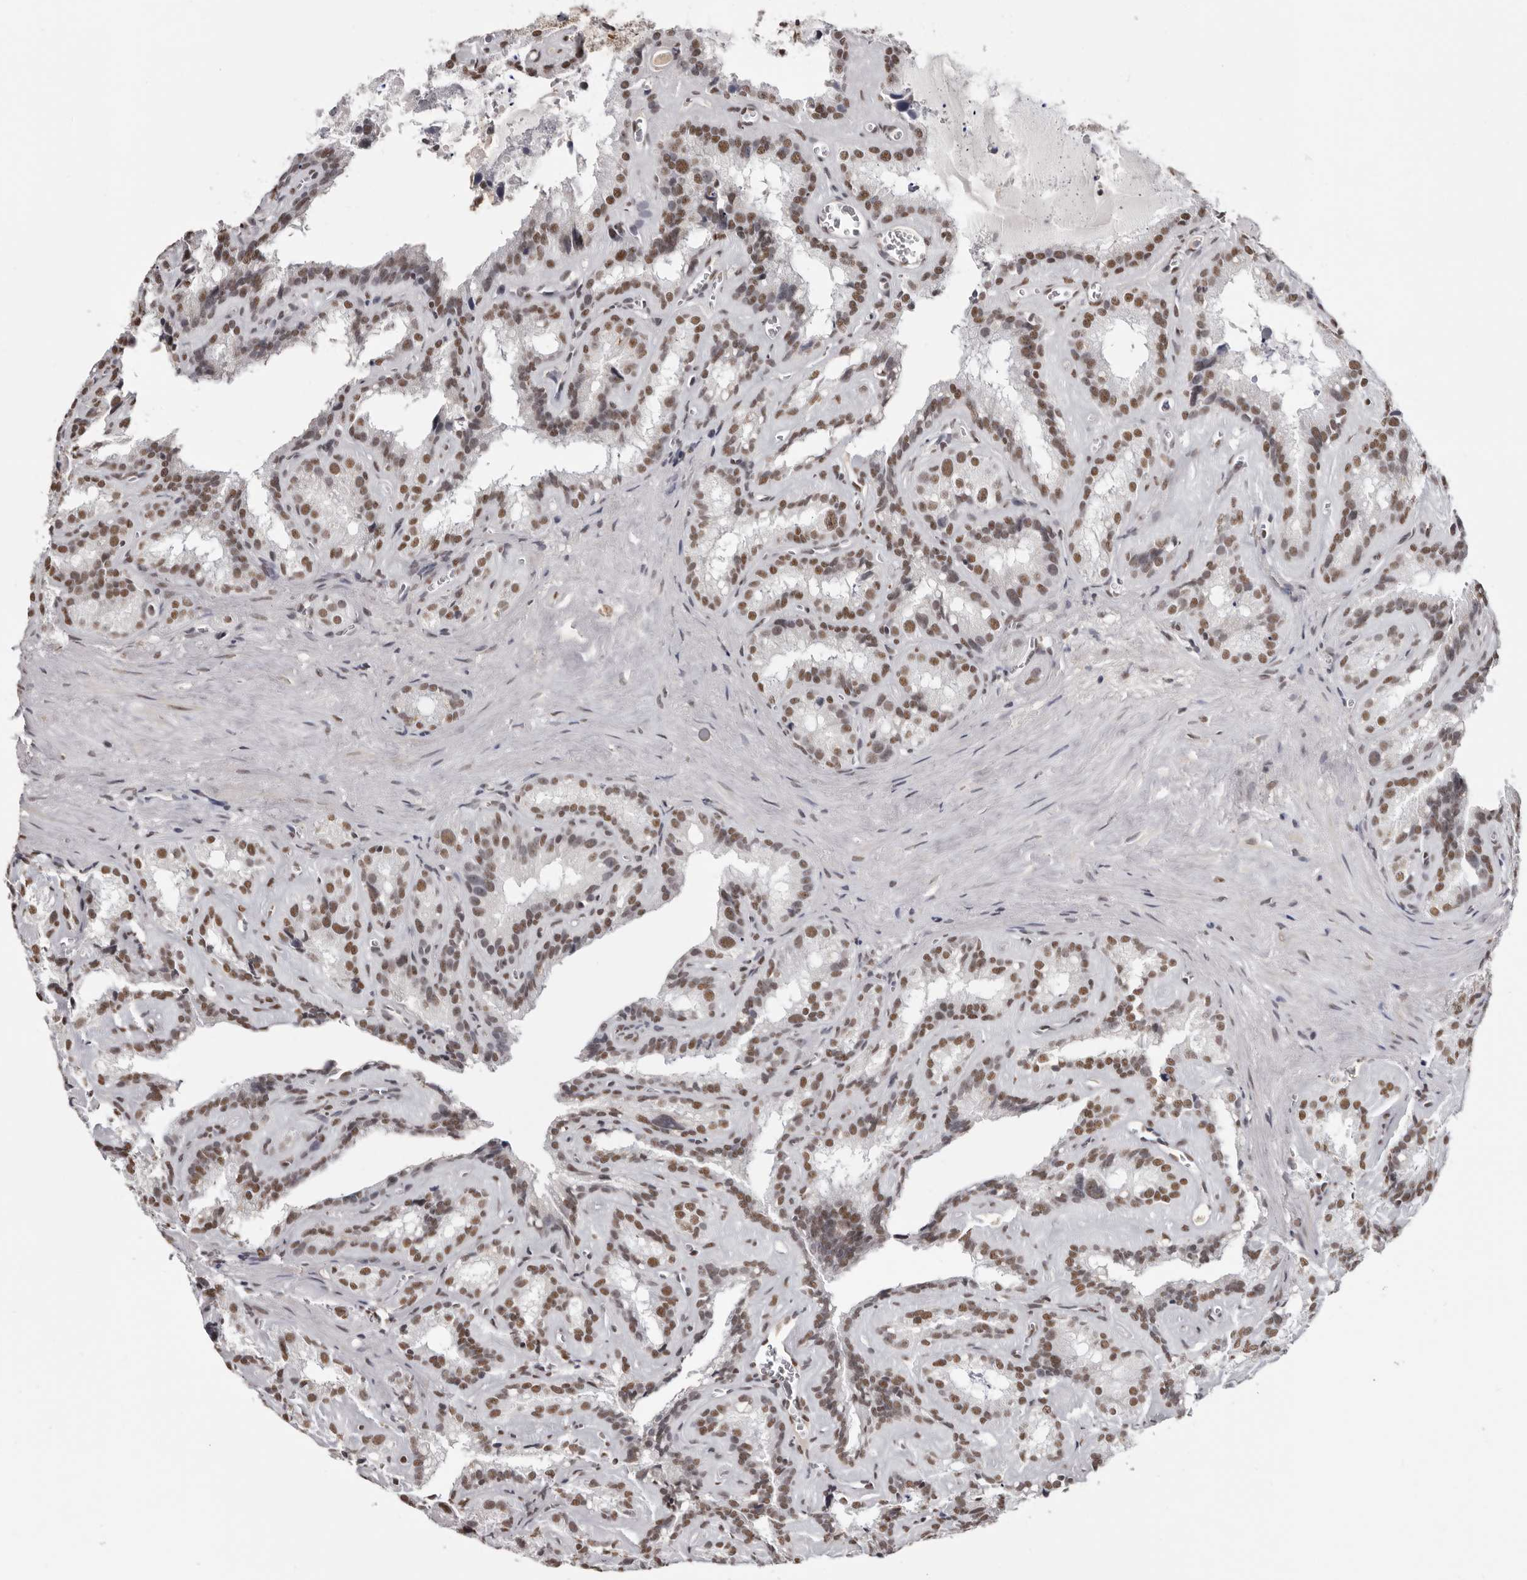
{"staining": {"intensity": "moderate", "quantity": ">75%", "location": "nuclear"}, "tissue": "seminal vesicle", "cell_type": "Glandular cells", "image_type": "normal", "snomed": [{"axis": "morphology", "description": "Normal tissue, NOS"}, {"axis": "topography", "description": "Prostate"}, {"axis": "topography", "description": "Seminal veicle"}], "caption": "Unremarkable seminal vesicle shows moderate nuclear positivity in approximately >75% of glandular cells, visualized by immunohistochemistry.", "gene": "SCAF4", "patient": {"sex": "male", "age": 59}}